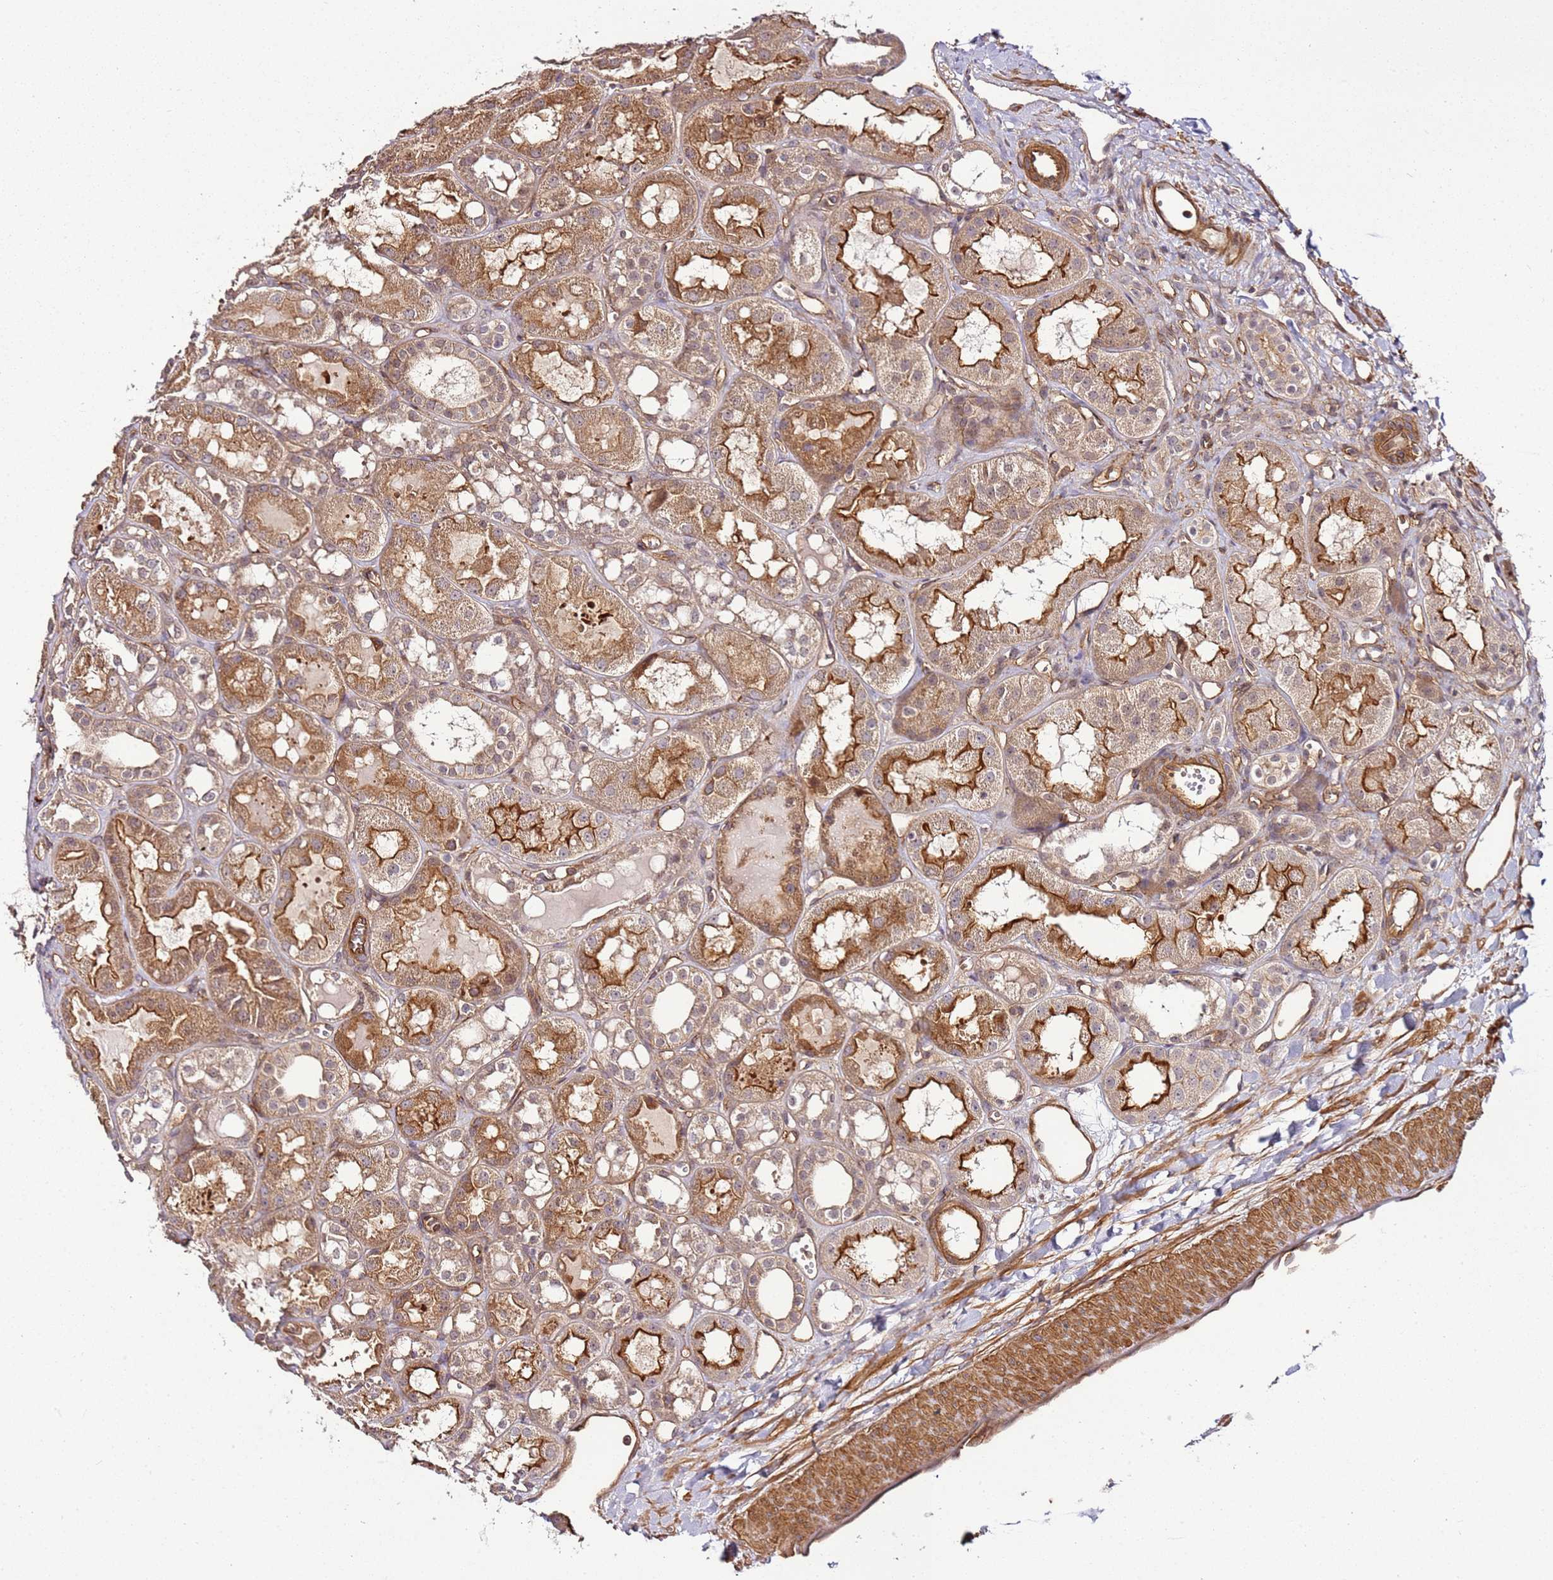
{"staining": {"intensity": "moderate", "quantity": "25%-75%", "location": "cytoplasmic/membranous"}, "tissue": "kidney", "cell_type": "Cells in glomeruli", "image_type": "normal", "snomed": [{"axis": "morphology", "description": "Normal tissue, NOS"}, {"axis": "topography", "description": "Kidney"}], "caption": "Cells in glomeruli display moderate cytoplasmic/membranous positivity in about 25%-75% of cells in normal kidney.", "gene": "CCNYL1", "patient": {"sex": "male", "age": 16}}